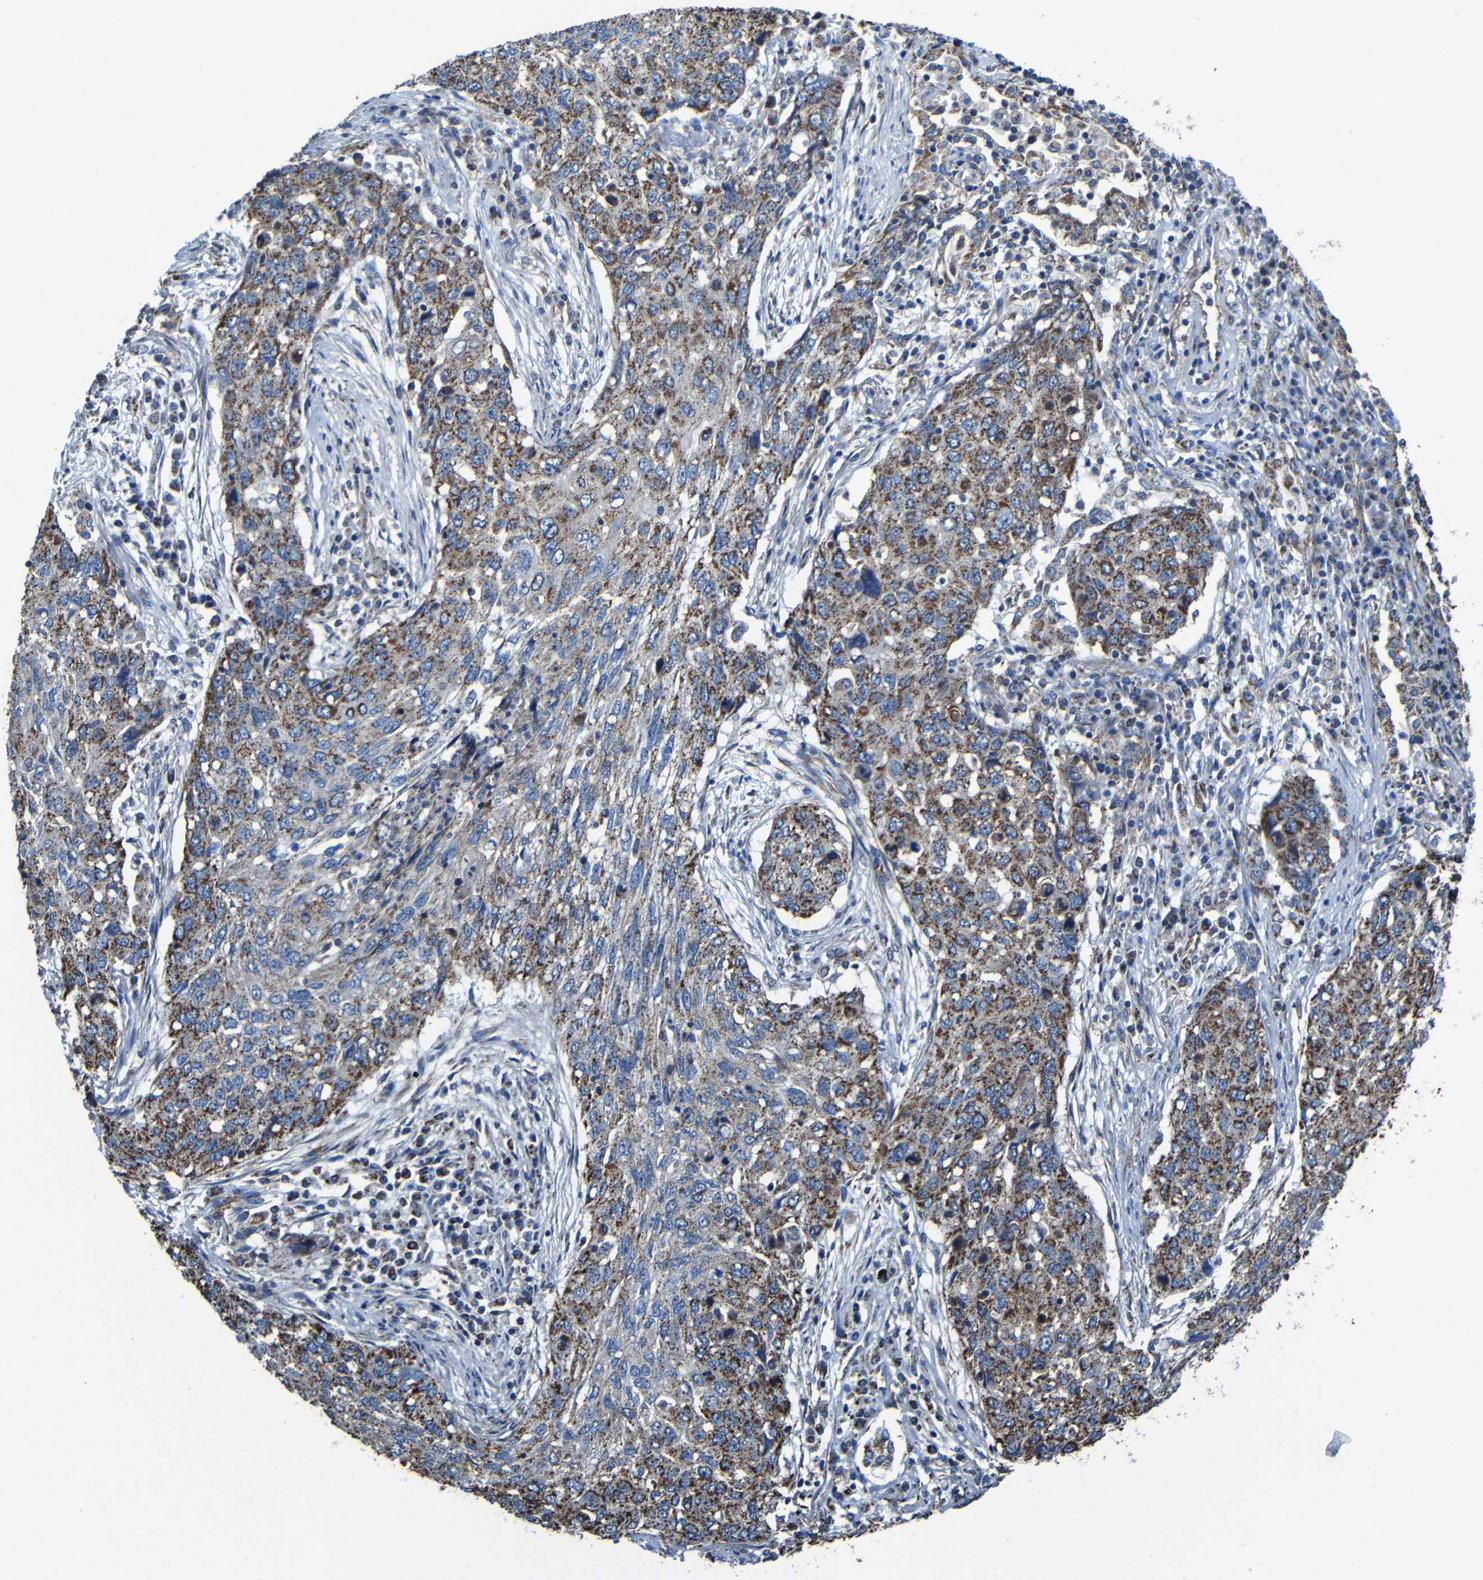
{"staining": {"intensity": "strong", "quantity": ">75%", "location": "cytoplasmic/membranous"}, "tissue": "lung cancer", "cell_type": "Tumor cells", "image_type": "cancer", "snomed": [{"axis": "morphology", "description": "Squamous cell carcinoma, NOS"}, {"axis": "topography", "description": "Lung"}], "caption": "The image shows staining of lung cancer (squamous cell carcinoma), revealing strong cytoplasmic/membranous protein positivity (brown color) within tumor cells.", "gene": "INTS6L", "patient": {"sex": "female", "age": 63}}